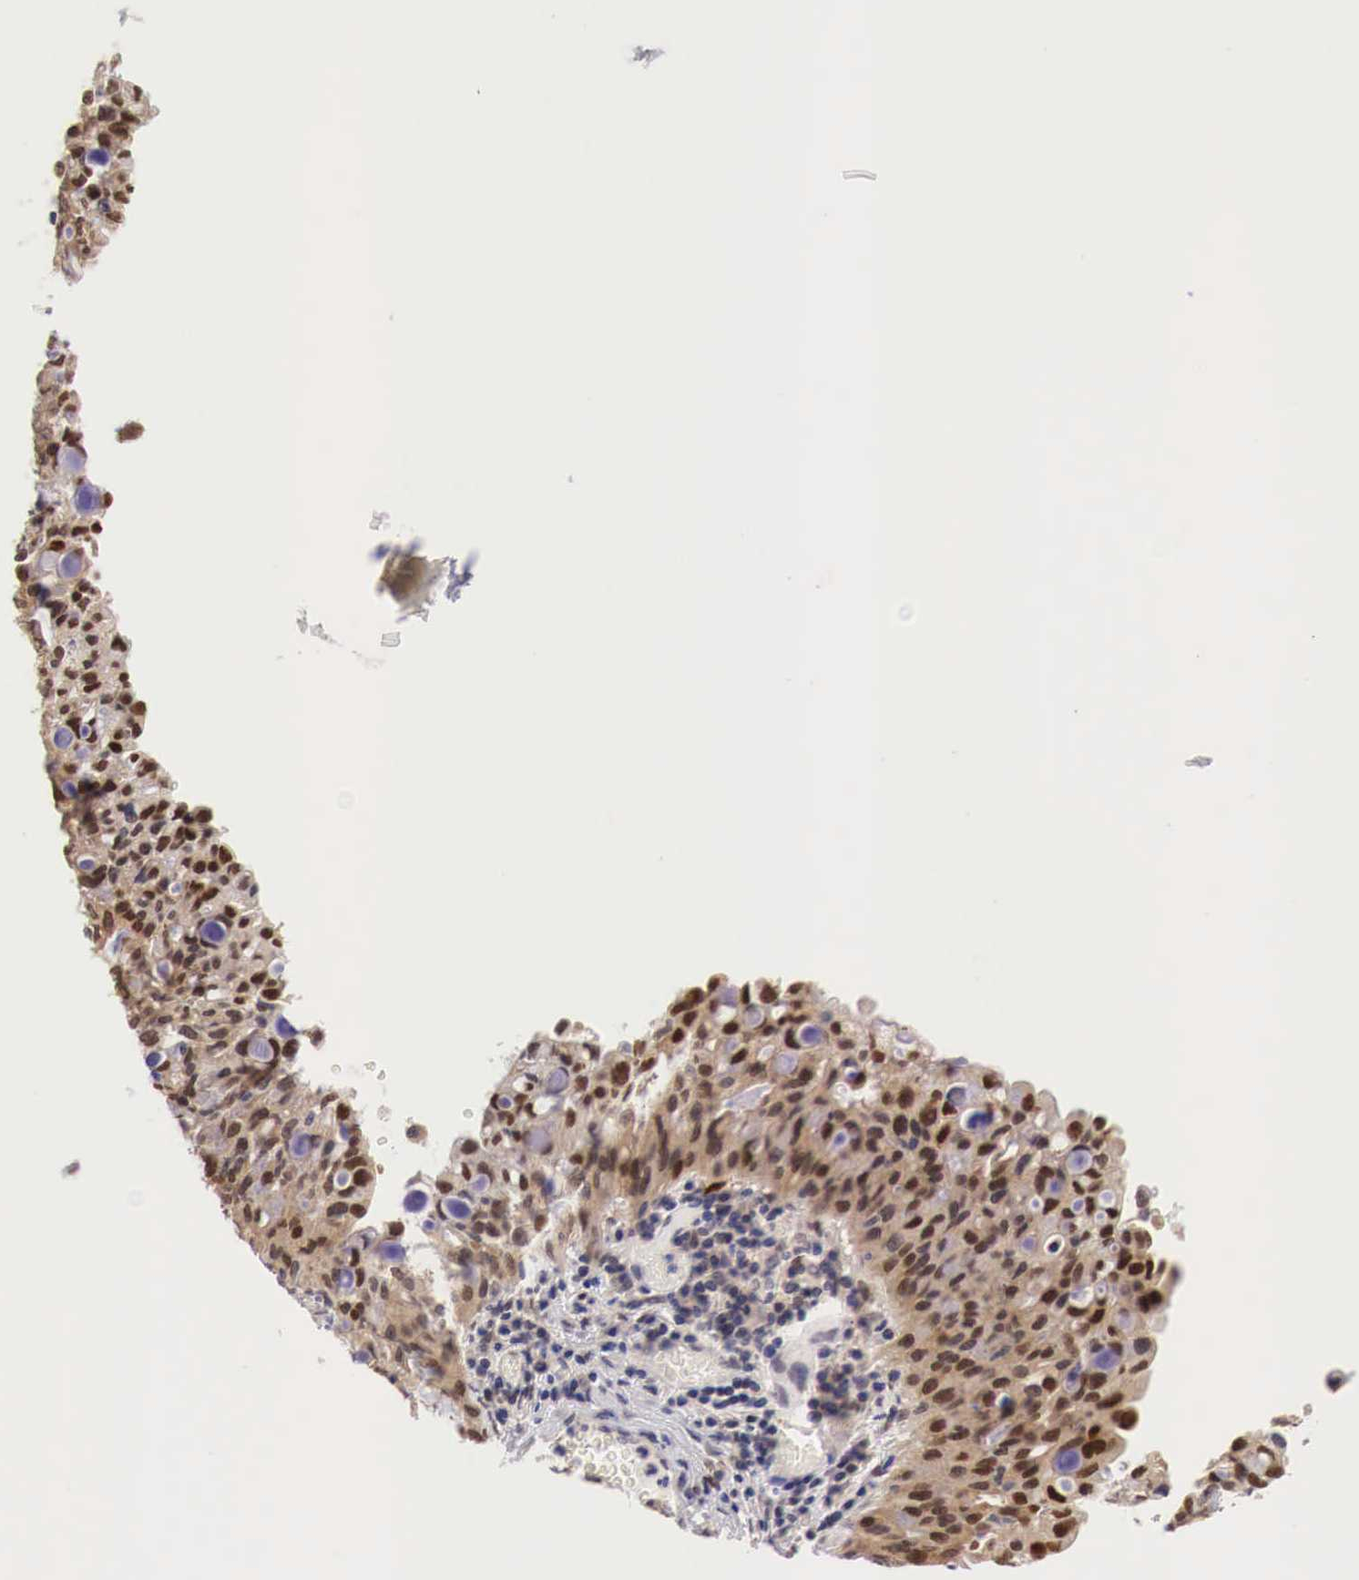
{"staining": {"intensity": "moderate", "quantity": ">75%", "location": "cytoplasmic/membranous,nuclear"}, "tissue": "lung cancer", "cell_type": "Tumor cells", "image_type": "cancer", "snomed": [{"axis": "morphology", "description": "Adenocarcinoma, NOS"}, {"axis": "topography", "description": "Lung"}], "caption": "Adenocarcinoma (lung) was stained to show a protein in brown. There is medium levels of moderate cytoplasmic/membranous and nuclear positivity in approximately >75% of tumor cells.", "gene": "PABIR2", "patient": {"sex": "female", "age": 44}}